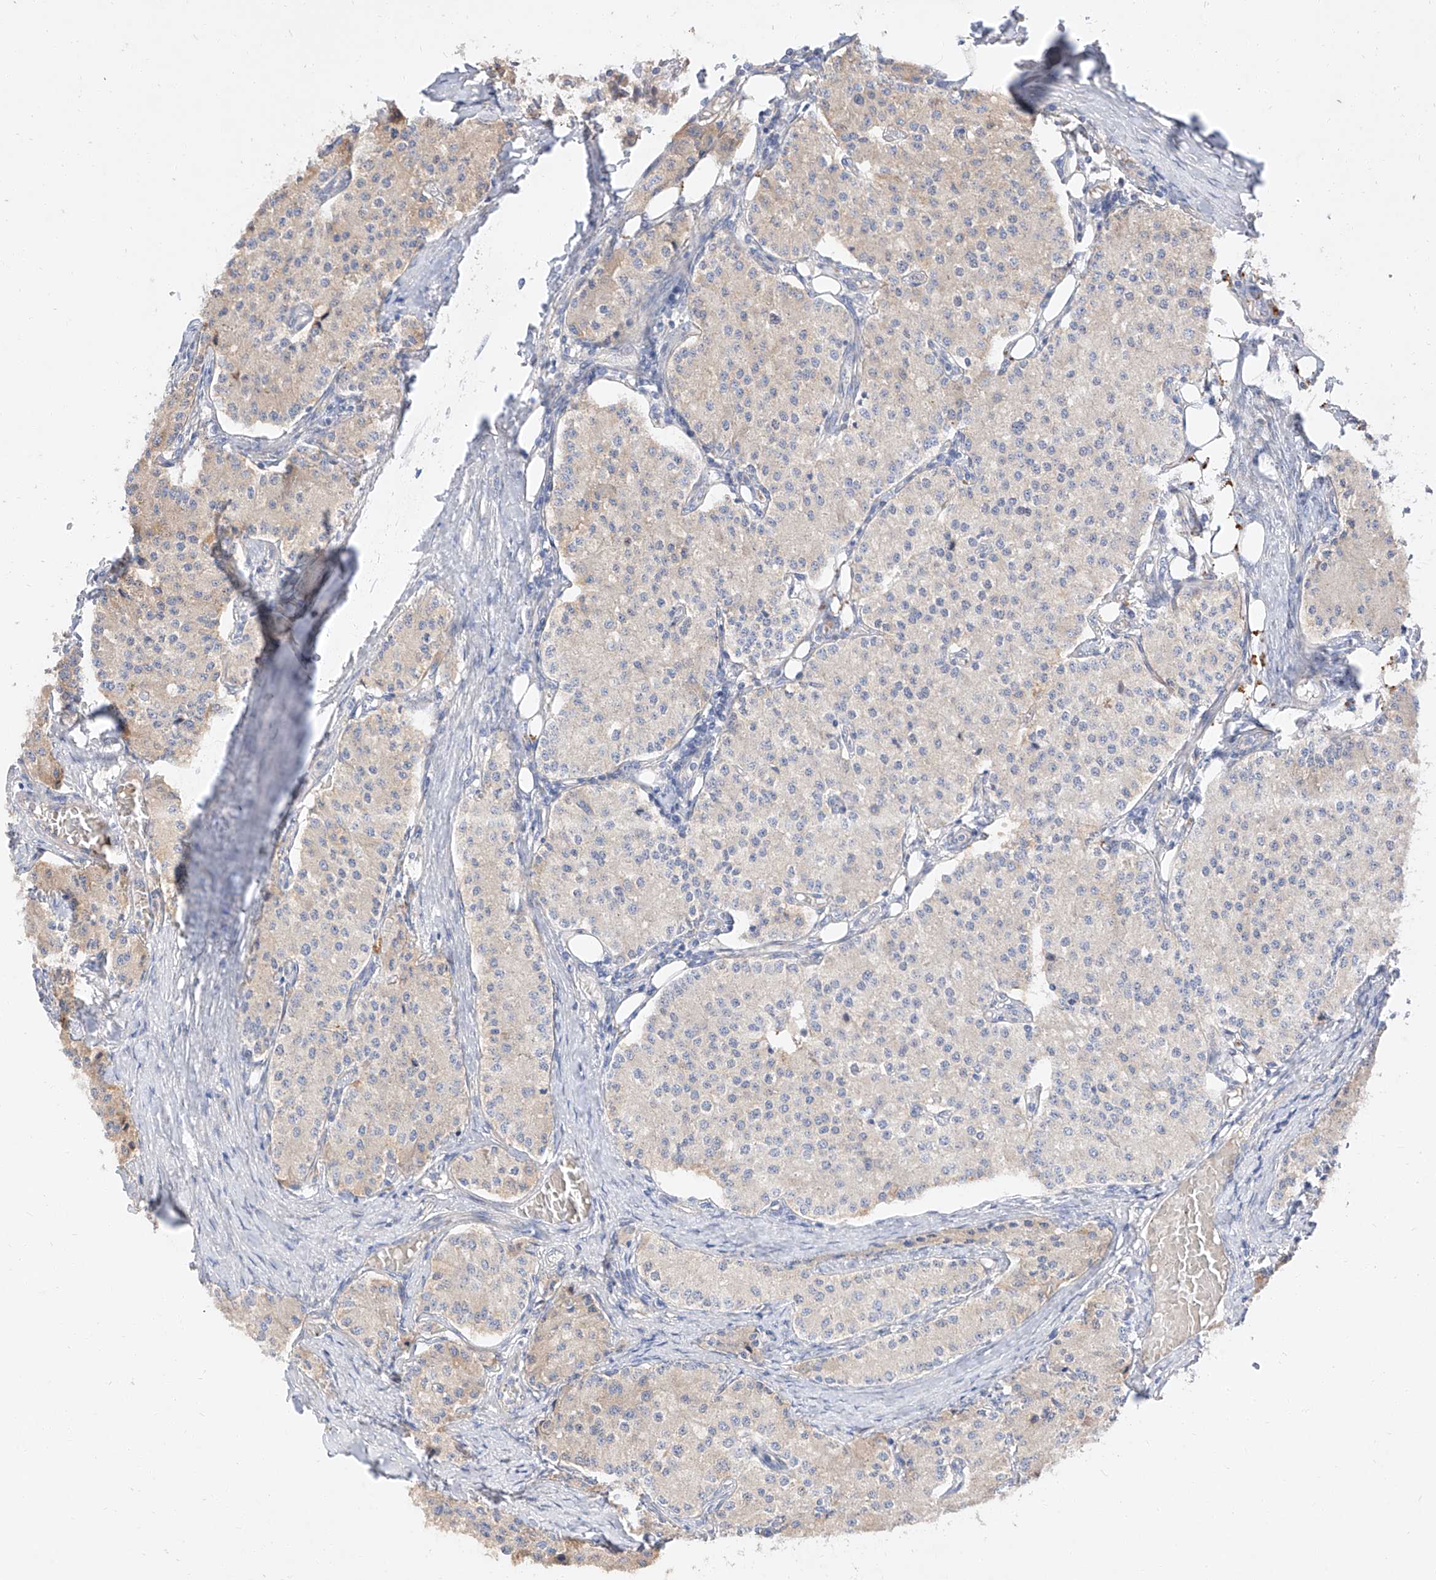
{"staining": {"intensity": "weak", "quantity": "<25%", "location": "cytoplasmic/membranous"}, "tissue": "carcinoid", "cell_type": "Tumor cells", "image_type": "cancer", "snomed": [{"axis": "morphology", "description": "Carcinoid, malignant, NOS"}, {"axis": "topography", "description": "Colon"}], "caption": "This is an immunohistochemistry image of human carcinoid. There is no expression in tumor cells.", "gene": "DIRAS3", "patient": {"sex": "female", "age": 52}}